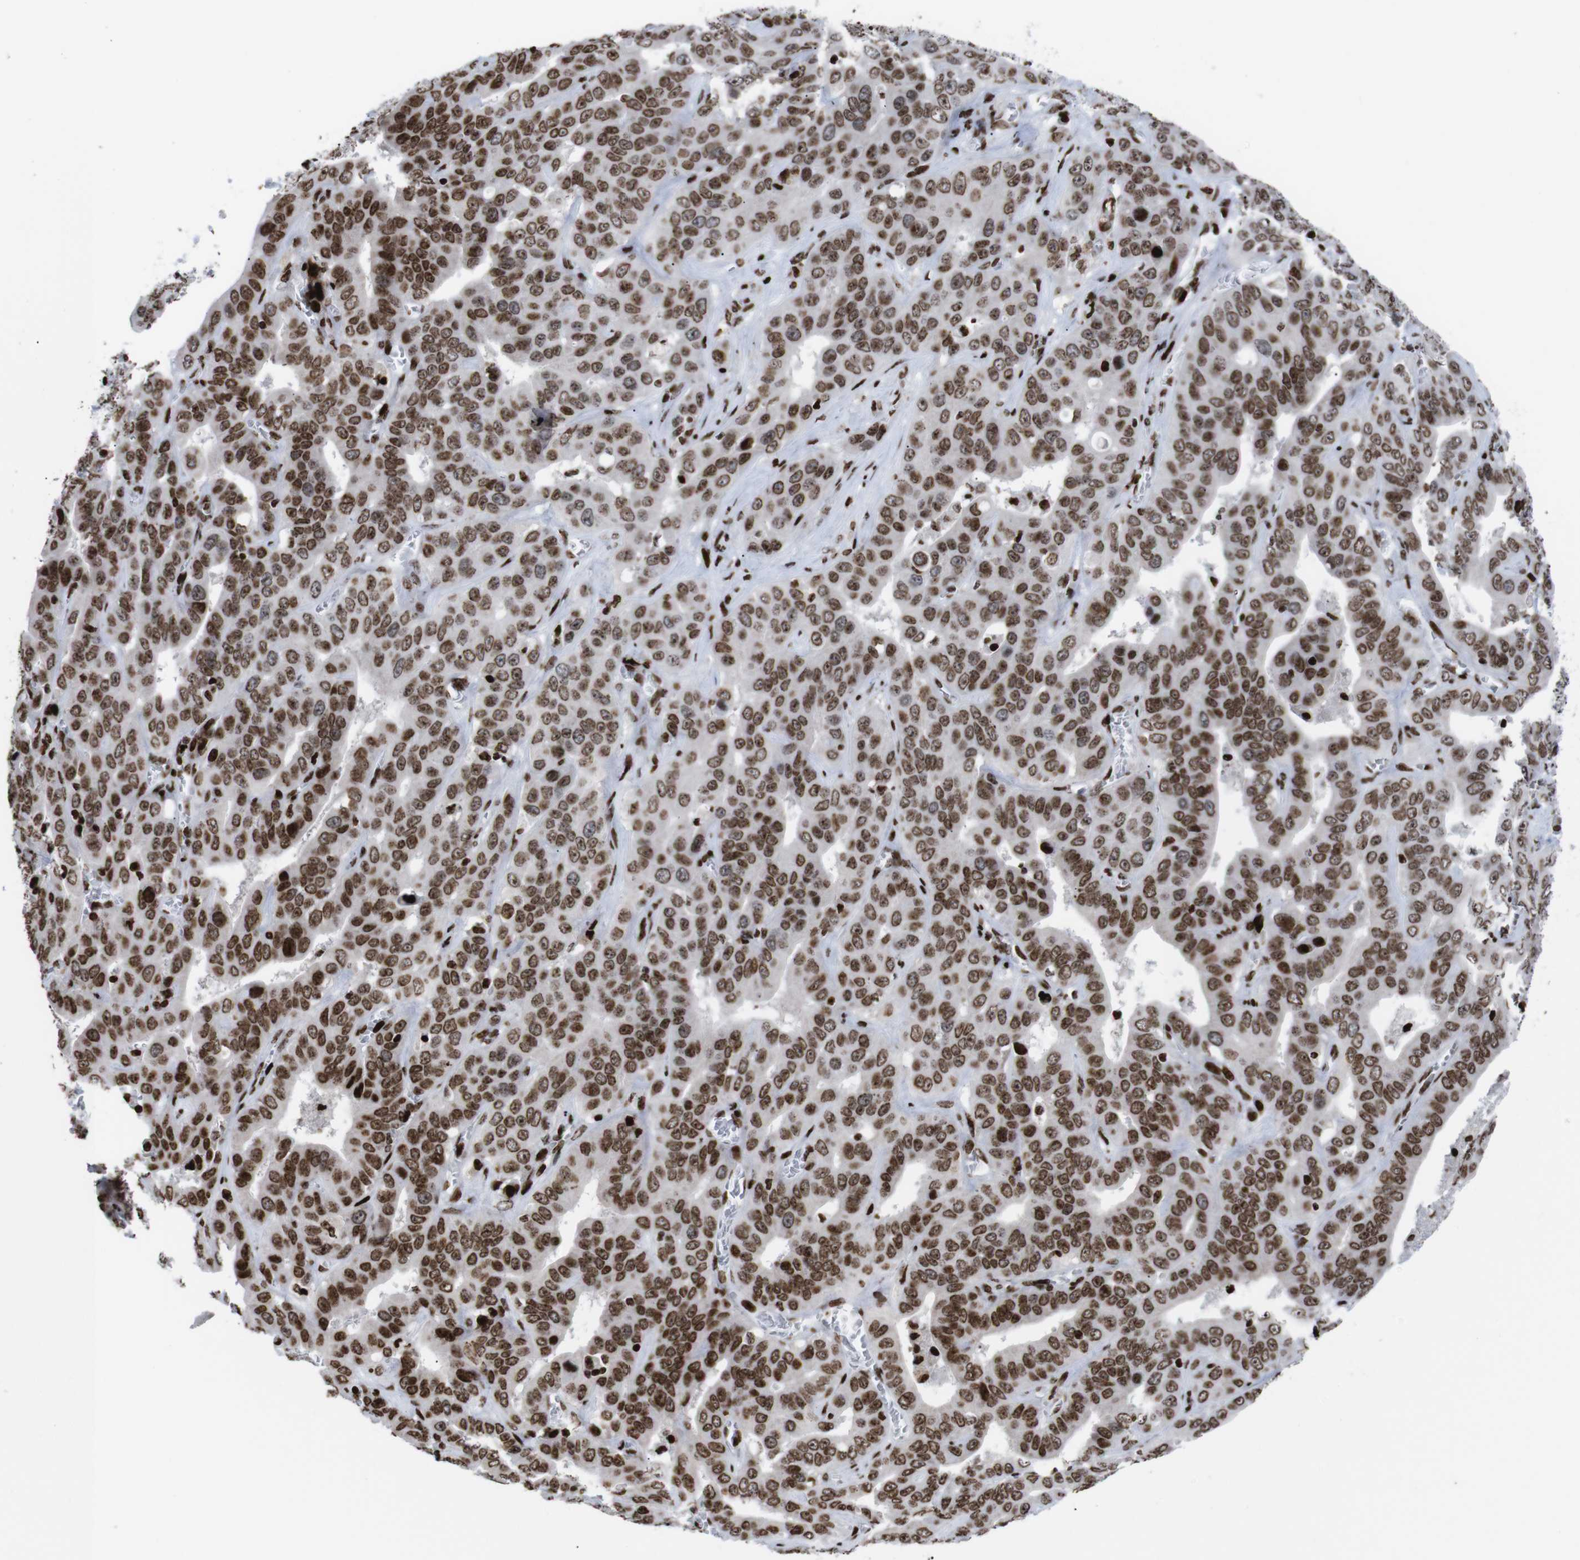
{"staining": {"intensity": "strong", "quantity": ">75%", "location": "cytoplasmic/membranous,nuclear"}, "tissue": "liver cancer", "cell_type": "Tumor cells", "image_type": "cancer", "snomed": [{"axis": "morphology", "description": "Cholangiocarcinoma"}, {"axis": "topography", "description": "Liver"}], "caption": "Liver cancer (cholangiocarcinoma) tissue exhibits strong cytoplasmic/membranous and nuclear positivity in about >75% of tumor cells", "gene": "H1-4", "patient": {"sex": "female", "age": 52}}